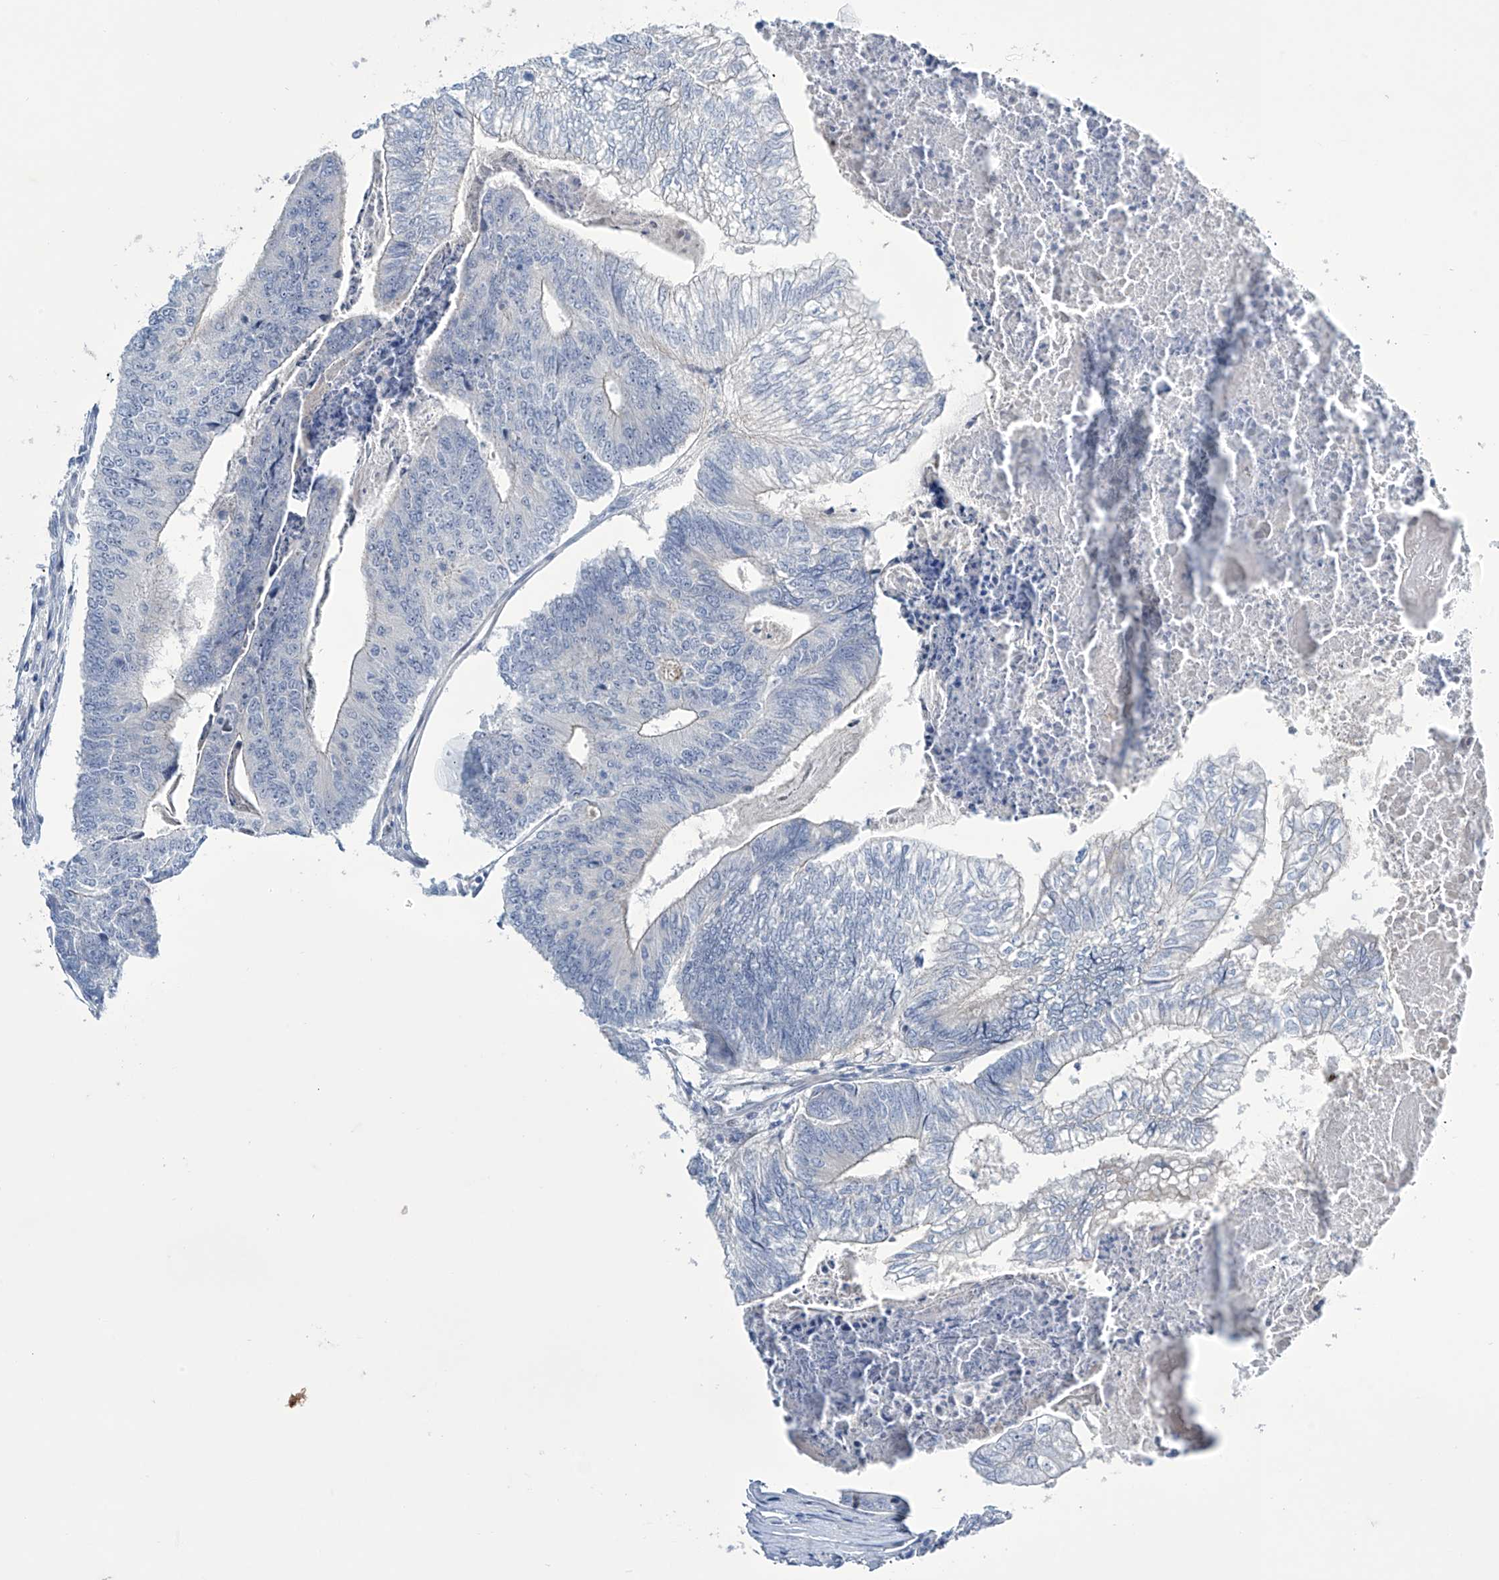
{"staining": {"intensity": "negative", "quantity": "none", "location": "none"}, "tissue": "colorectal cancer", "cell_type": "Tumor cells", "image_type": "cancer", "snomed": [{"axis": "morphology", "description": "Adenocarcinoma, NOS"}, {"axis": "topography", "description": "Colon"}], "caption": "IHC of human colorectal adenocarcinoma exhibits no staining in tumor cells. (Immunohistochemistry (ihc), brightfield microscopy, high magnification).", "gene": "TRIM60", "patient": {"sex": "female", "age": 67}}